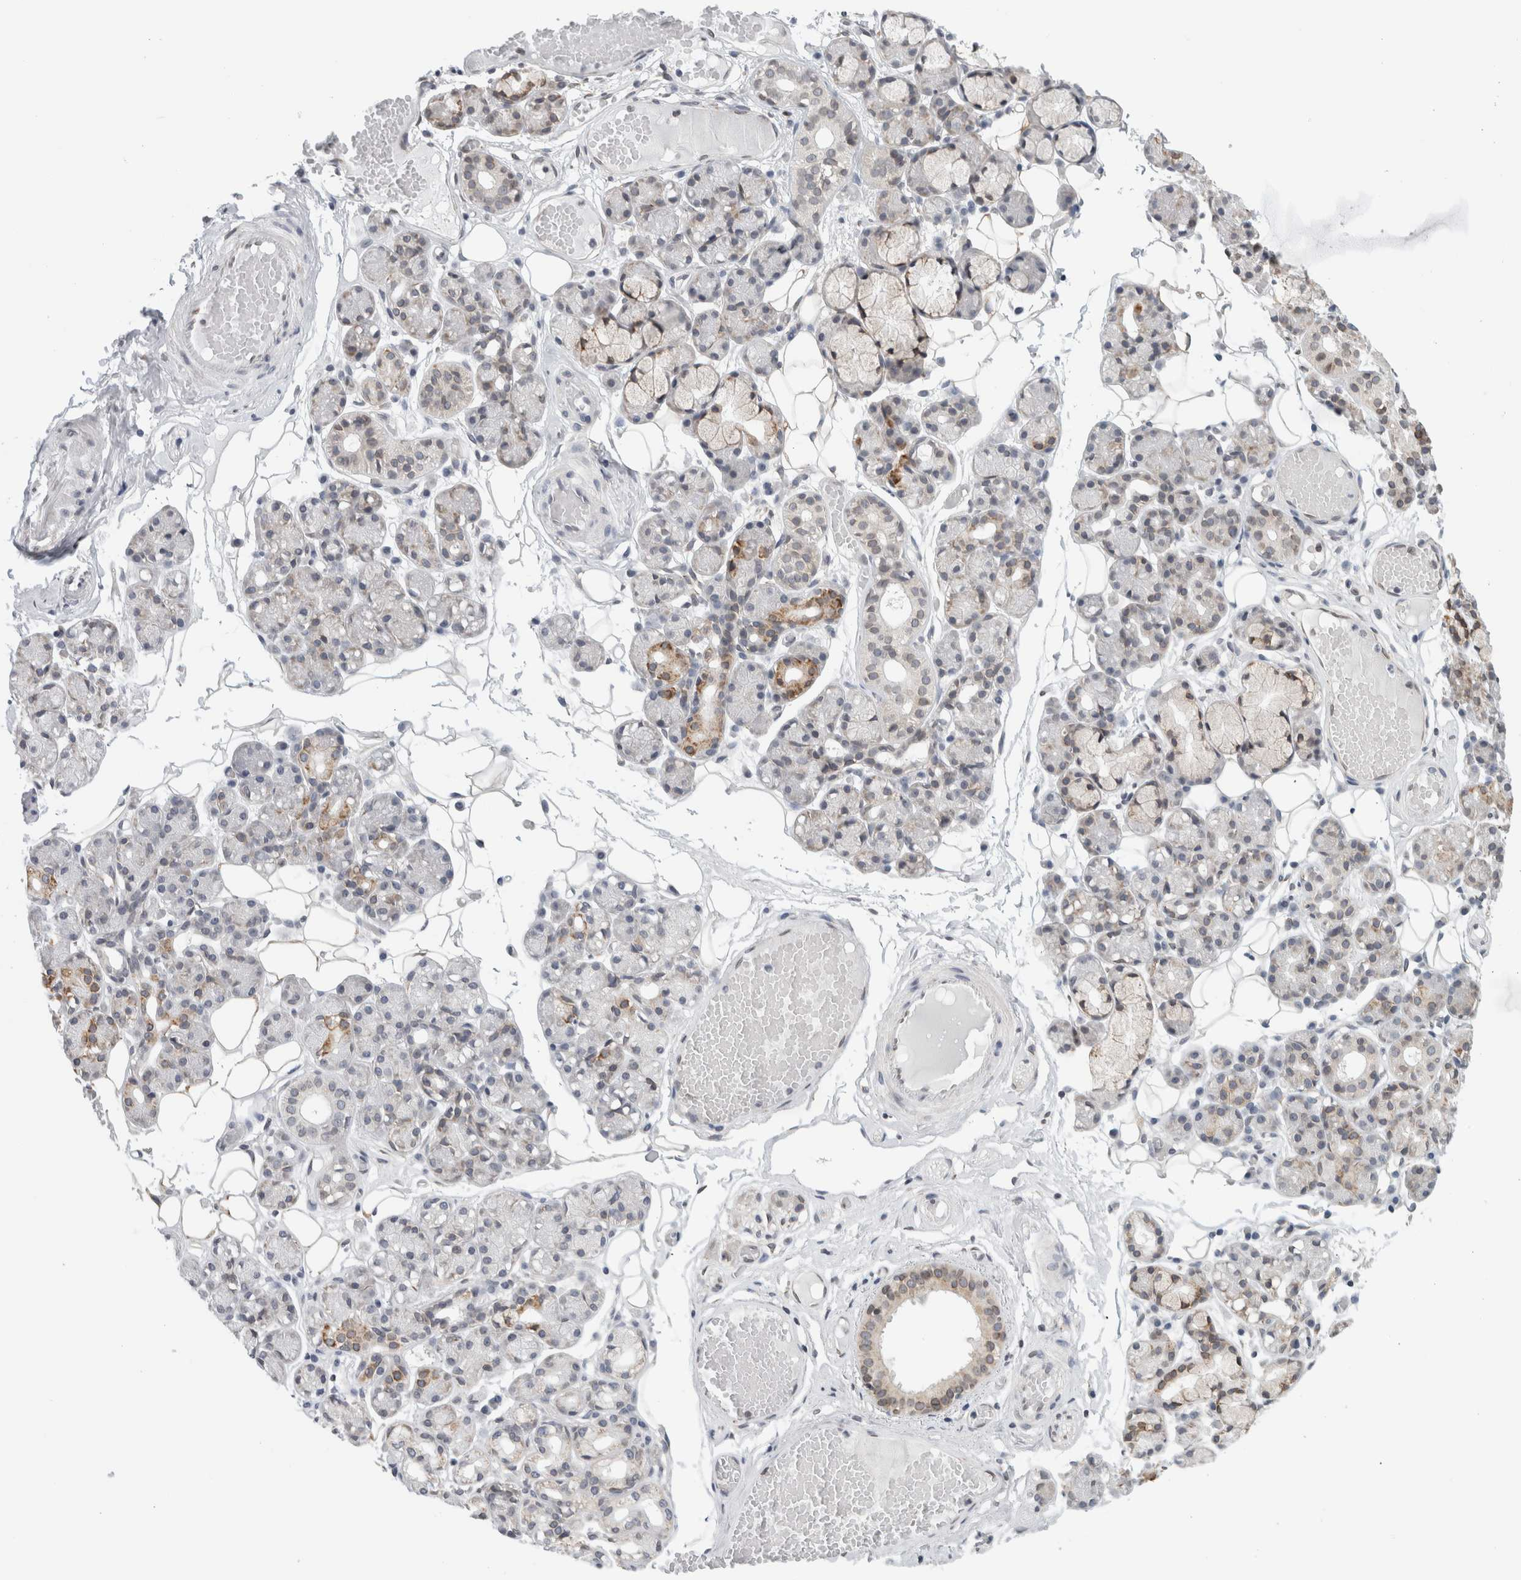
{"staining": {"intensity": "moderate", "quantity": "<25%", "location": "cytoplasmic/membranous,nuclear"}, "tissue": "salivary gland", "cell_type": "Glandular cells", "image_type": "normal", "snomed": [{"axis": "morphology", "description": "Normal tissue, NOS"}, {"axis": "topography", "description": "Salivary gland"}], "caption": "The image reveals a brown stain indicating the presence of a protein in the cytoplasmic/membranous,nuclear of glandular cells in salivary gland.", "gene": "RBMX2", "patient": {"sex": "male", "age": 63}}